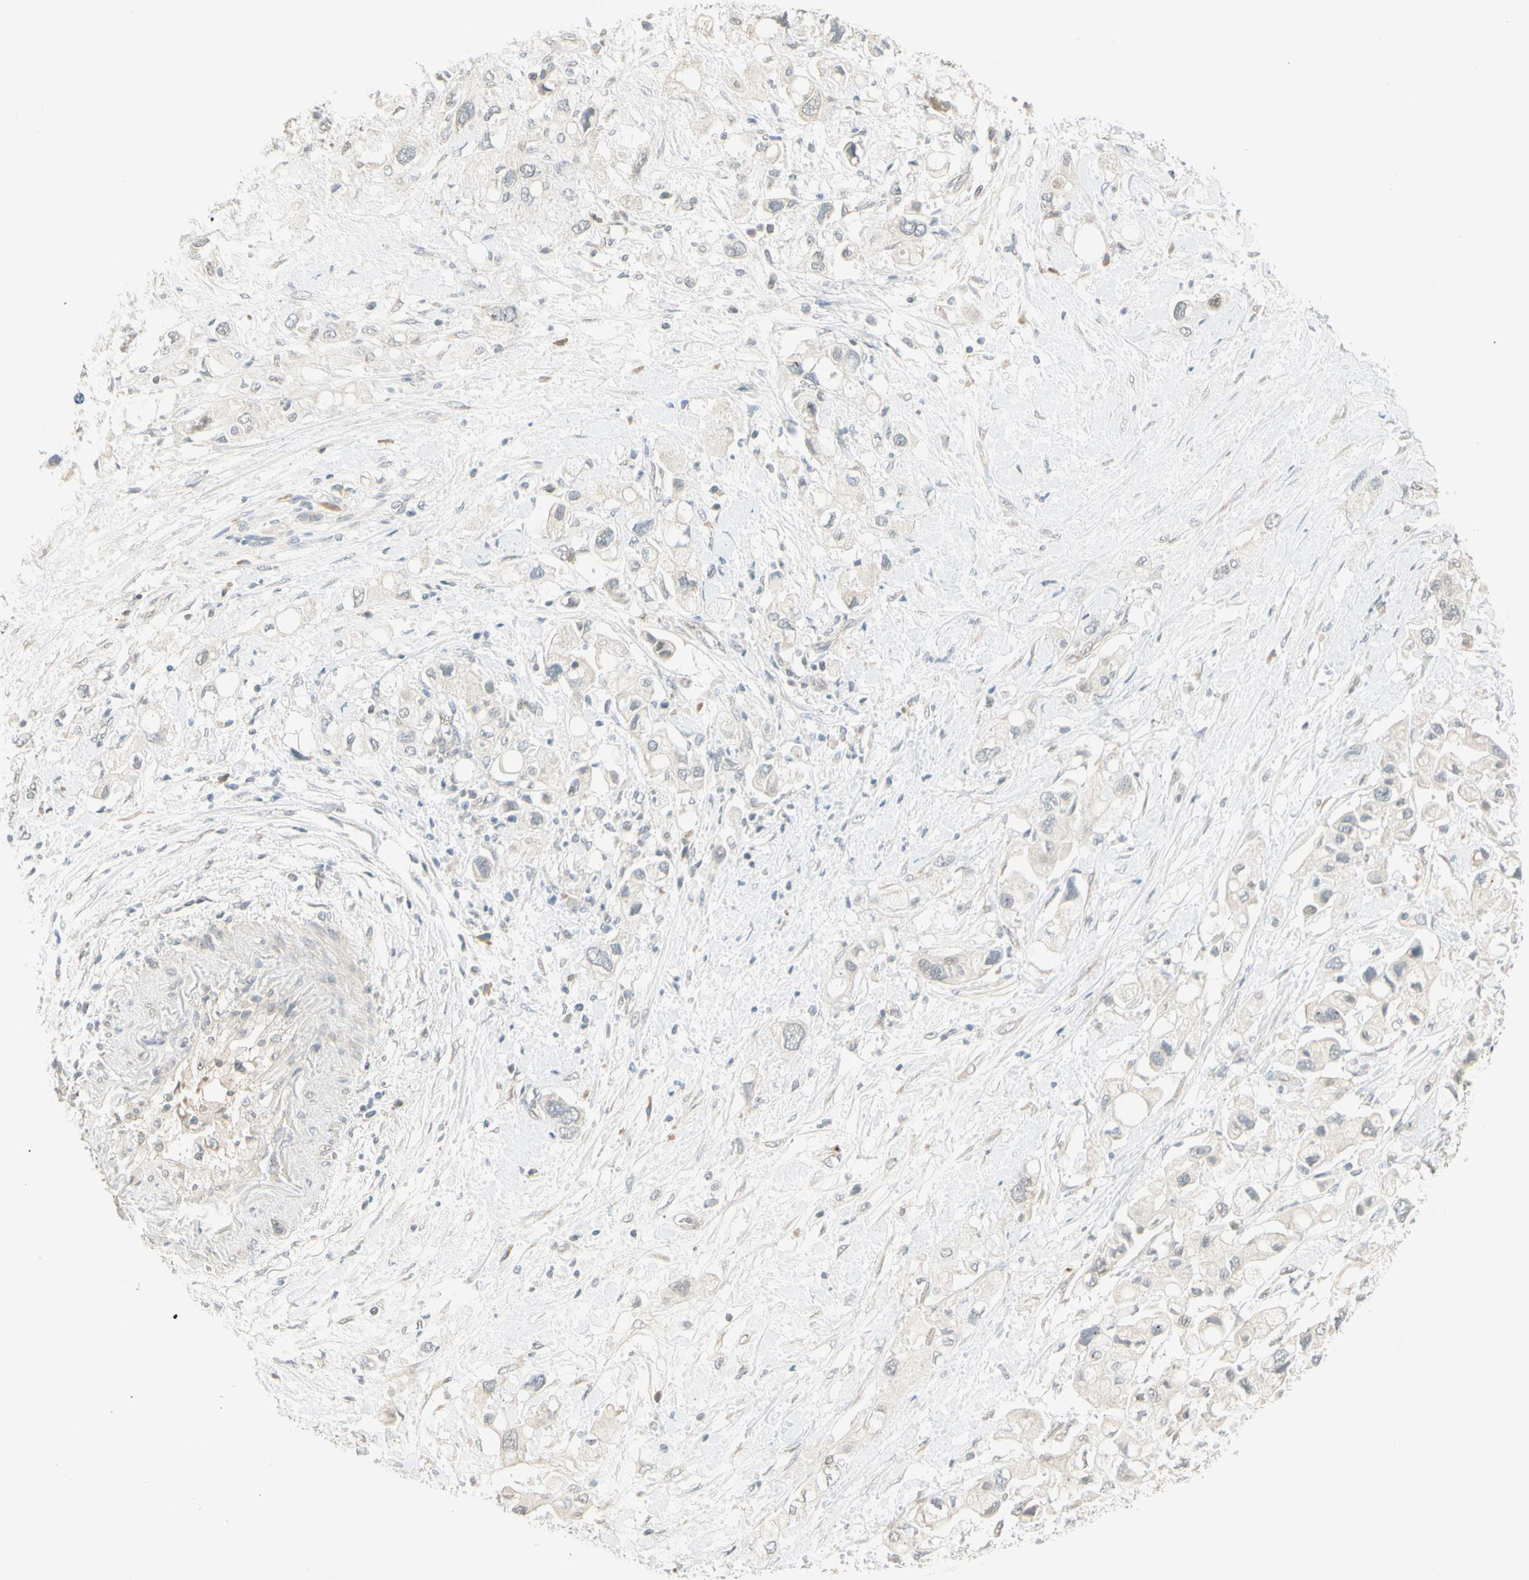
{"staining": {"intensity": "negative", "quantity": "none", "location": "none"}, "tissue": "pancreatic cancer", "cell_type": "Tumor cells", "image_type": "cancer", "snomed": [{"axis": "morphology", "description": "Adenocarcinoma, NOS"}, {"axis": "topography", "description": "Pancreas"}], "caption": "IHC histopathology image of neoplastic tissue: human adenocarcinoma (pancreatic) stained with DAB (3,3'-diaminobenzidine) reveals no significant protein expression in tumor cells.", "gene": "PCDHB15", "patient": {"sex": "female", "age": 56}}